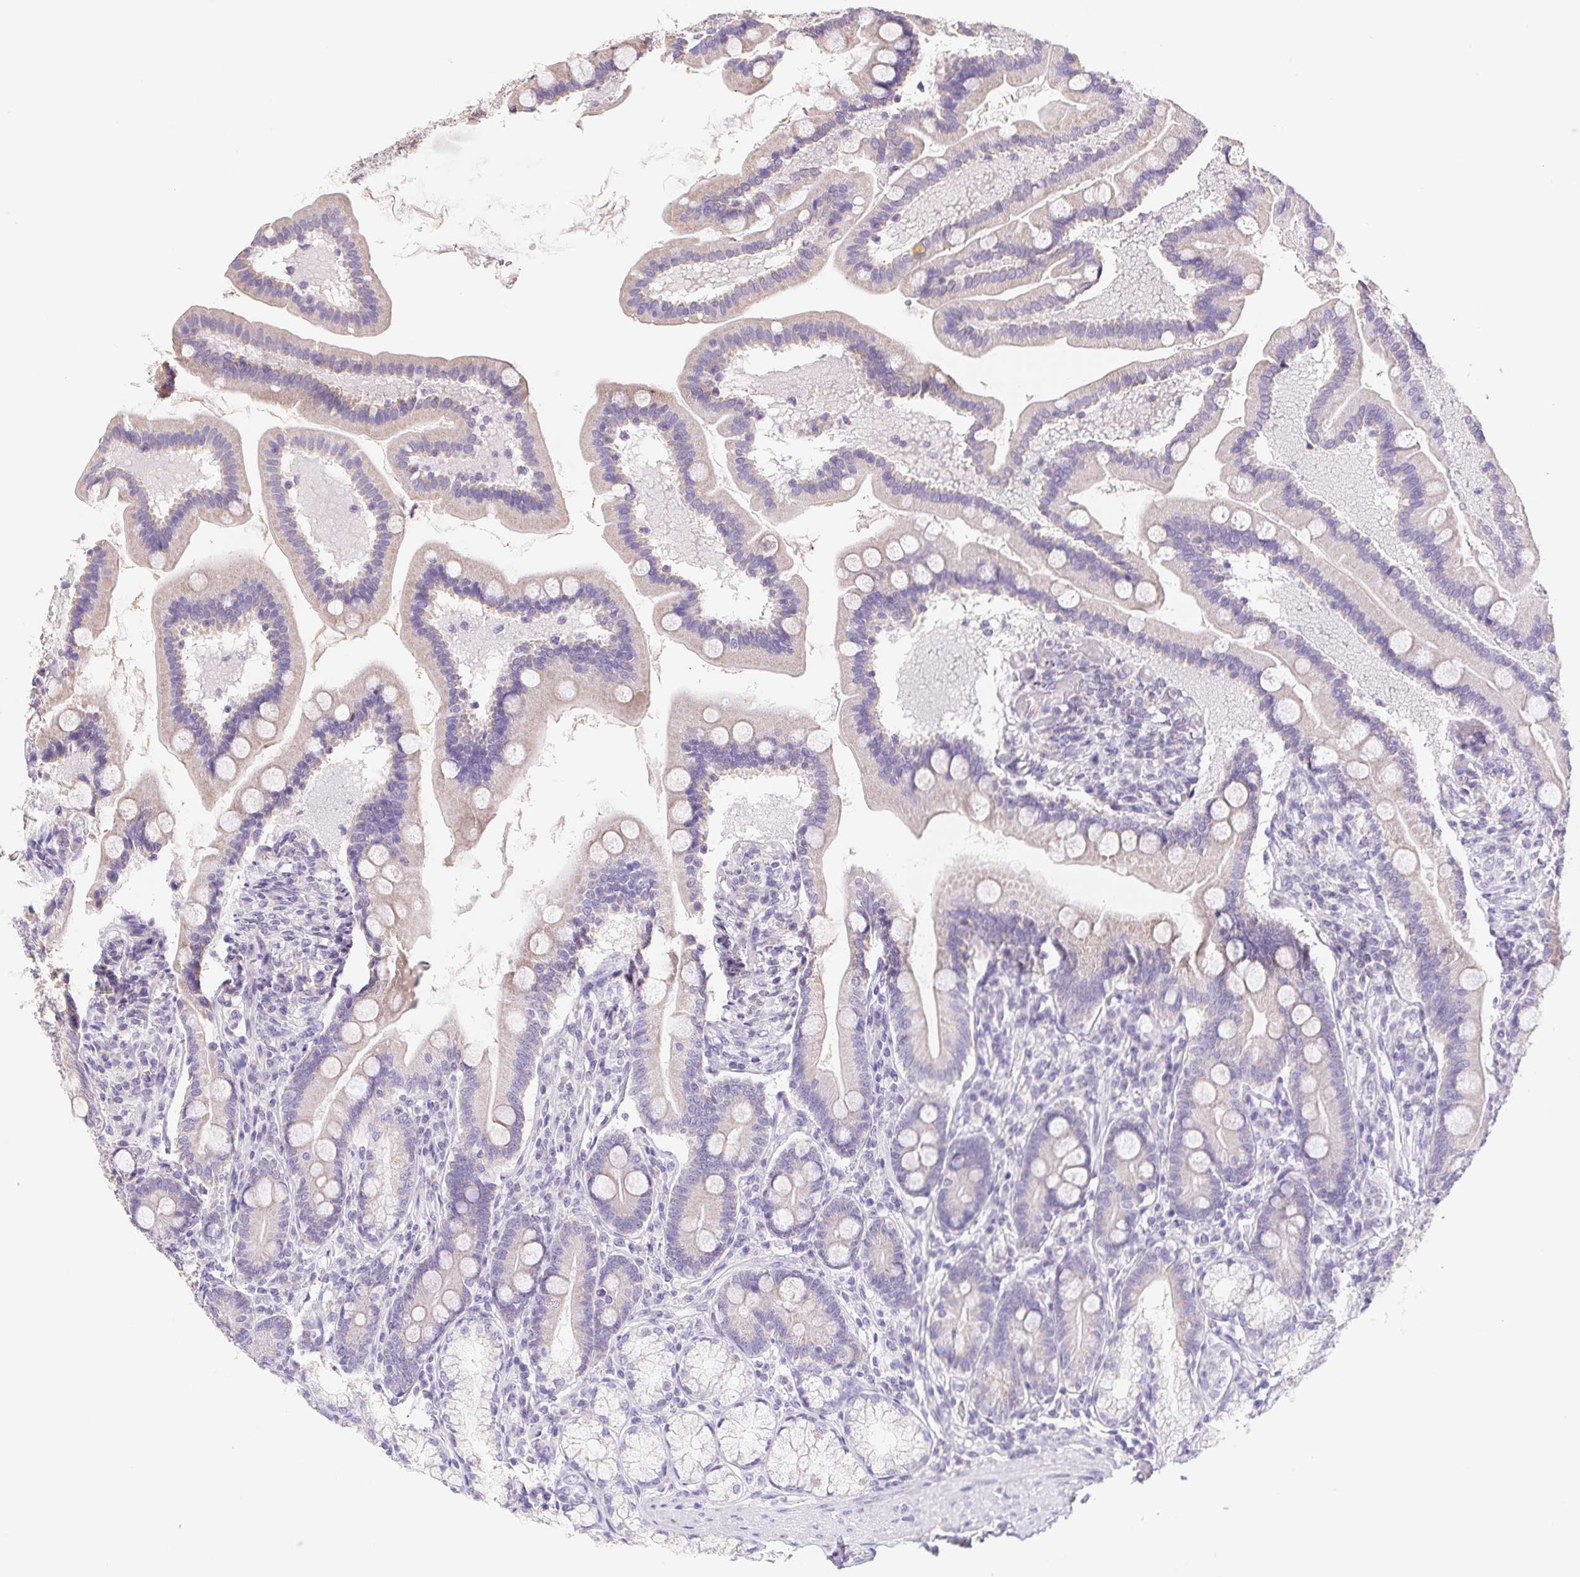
{"staining": {"intensity": "negative", "quantity": "none", "location": "none"}, "tissue": "duodenum", "cell_type": "Glandular cells", "image_type": "normal", "snomed": [{"axis": "morphology", "description": "Normal tissue, NOS"}, {"axis": "topography", "description": "Duodenum"}], "caption": "Histopathology image shows no significant protein positivity in glandular cells of unremarkable duodenum.", "gene": "FKBP6", "patient": {"sex": "female", "age": 67}}